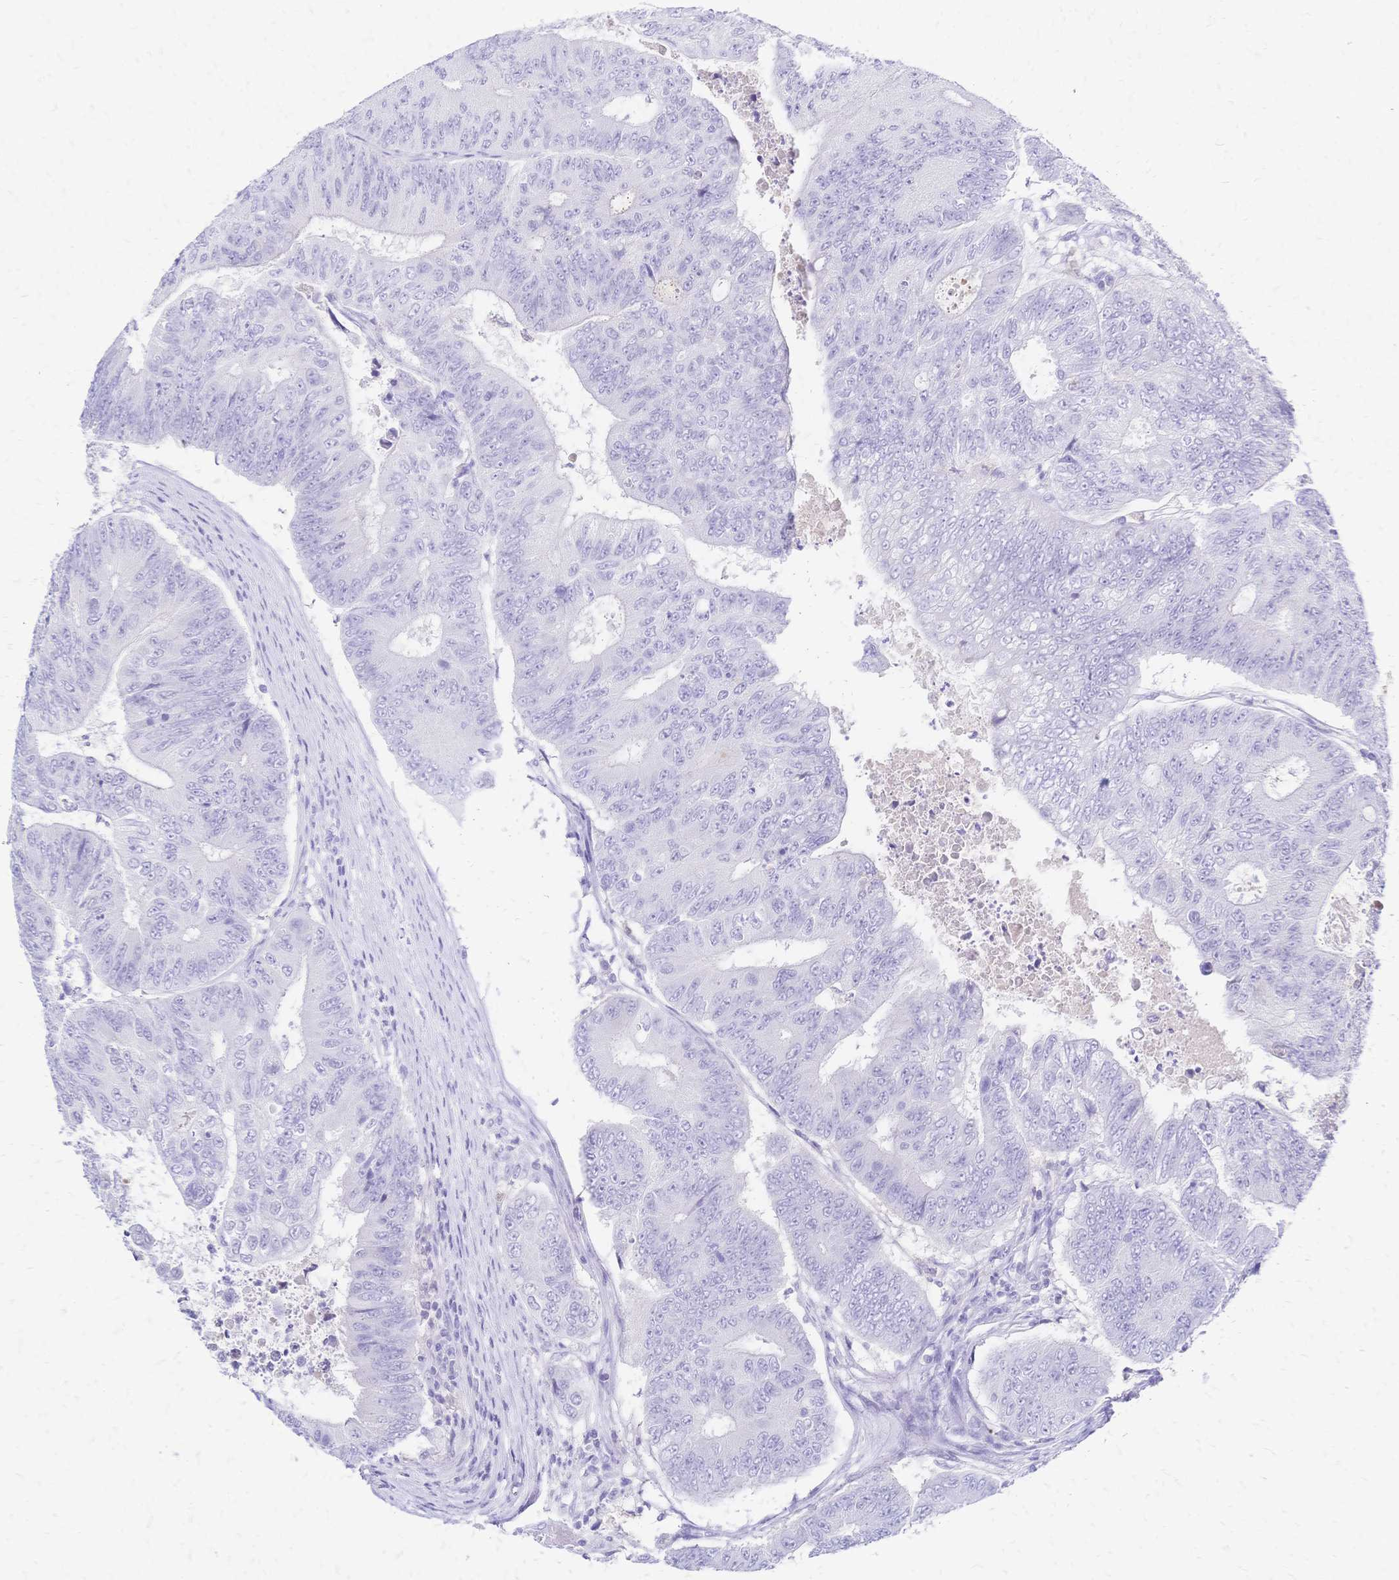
{"staining": {"intensity": "negative", "quantity": "none", "location": "none"}, "tissue": "colorectal cancer", "cell_type": "Tumor cells", "image_type": "cancer", "snomed": [{"axis": "morphology", "description": "Adenocarcinoma, NOS"}, {"axis": "topography", "description": "Colon"}], "caption": "This is an IHC image of adenocarcinoma (colorectal). There is no staining in tumor cells.", "gene": "FA2H", "patient": {"sex": "female", "age": 48}}